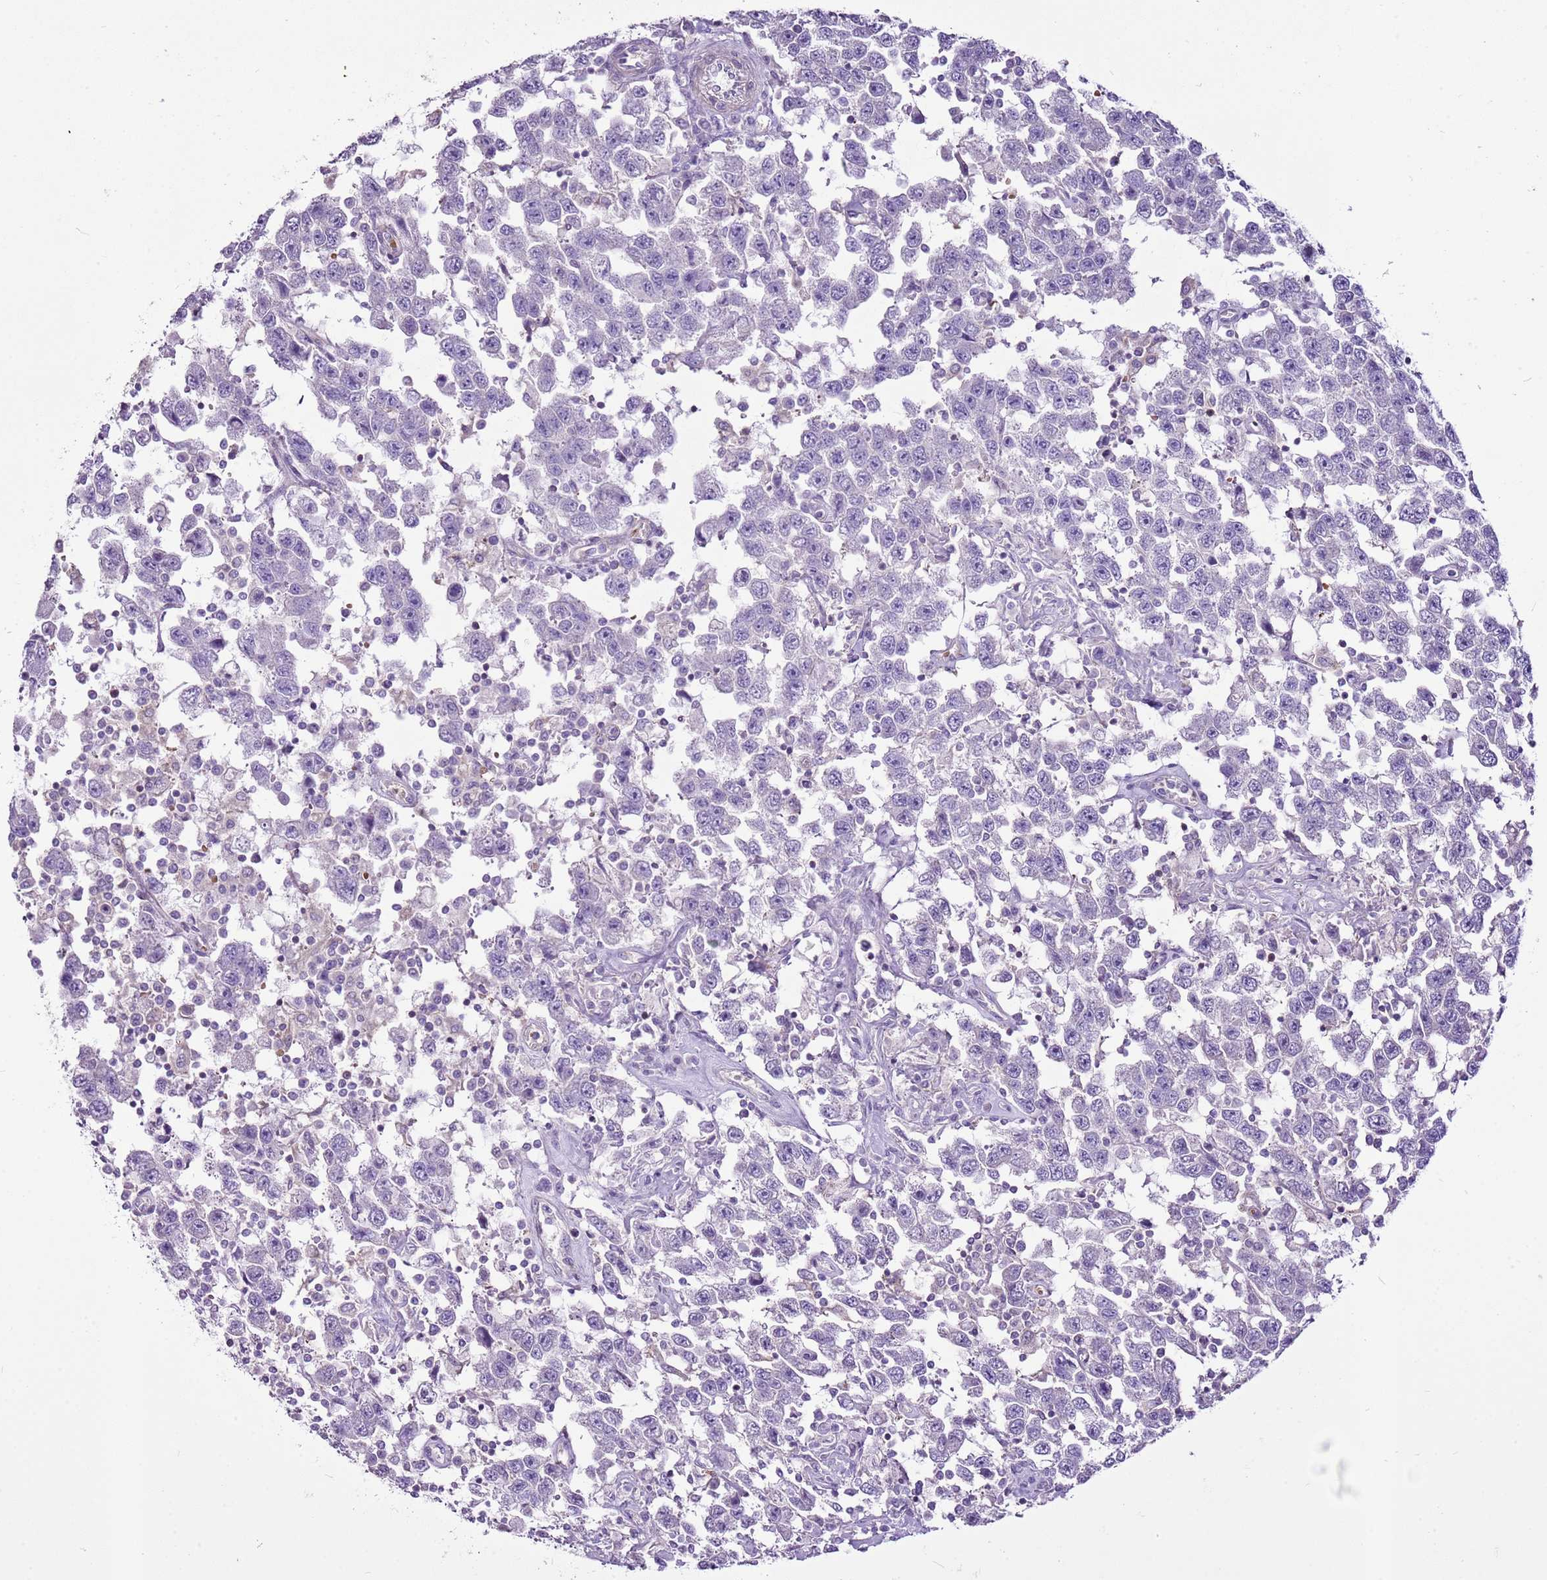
{"staining": {"intensity": "negative", "quantity": "none", "location": "none"}, "tissue": "testis cancer", "cell_type": "Tumor cells", "image_type": "cancer", "snomed": [{"axis": "morphology", "description": "Seminoma, NOS"}, {"axis": "topography", "description": "Testis"}], "caption": "The immunohistochemistry (IHC) photomicrograph has no significant expression in tumor cells of seminoma (testis) tissue.", "gene": "CHAC2", "patient": {"sex": "male", "age": 41}}